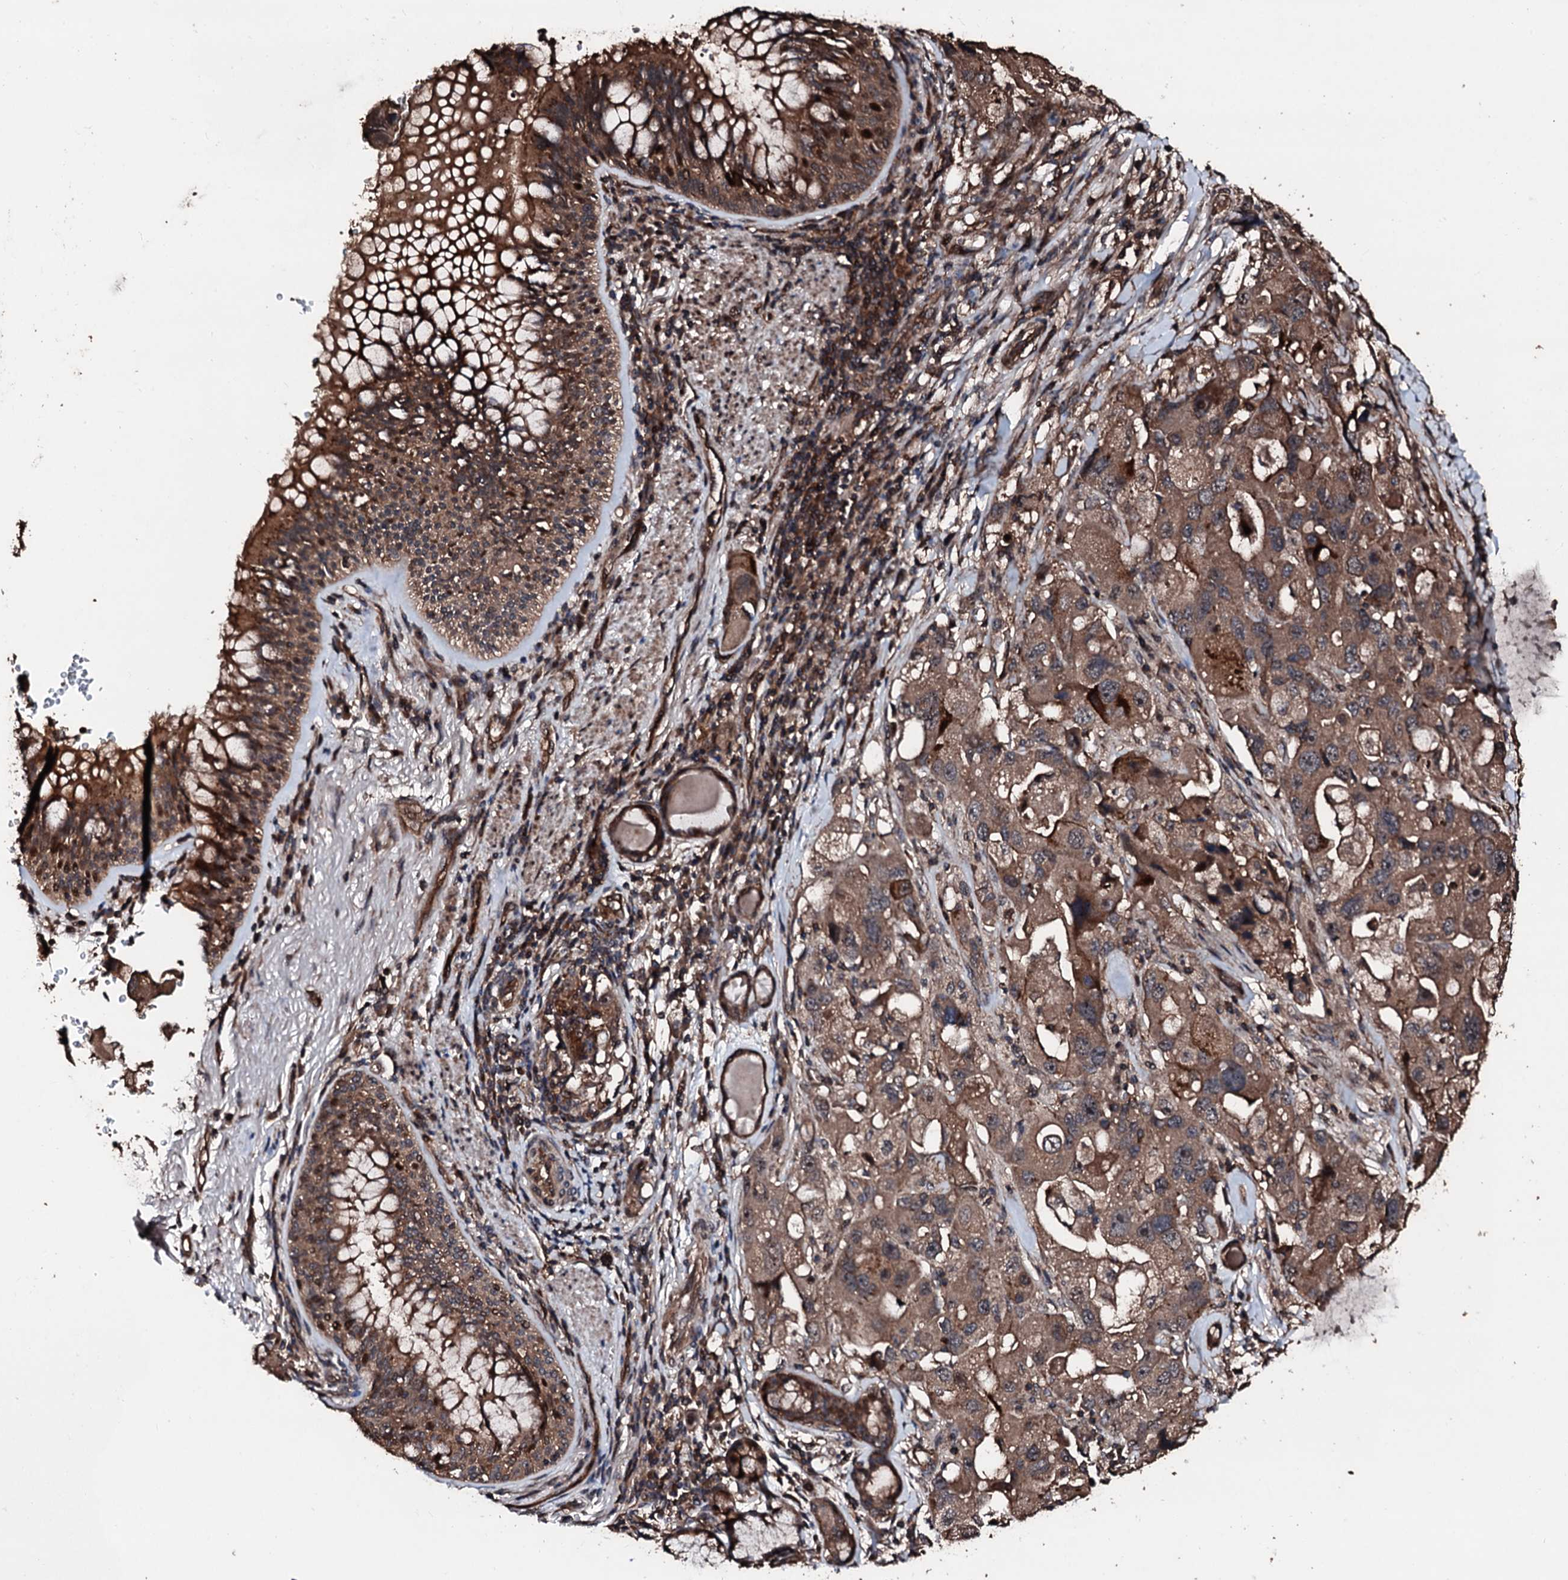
{"staining": {"intensity": "moderate", "quantity": ">75%", "location": "cytoplasmic/membranous"}, "tissue": "lung cancer", "cell_type": "Tumor cells", "image_type": "cancer", "snomed": [{"axis": "morphology", "description": "Adenocarcinoma, NOS"}, {"axis": "topography", "description": "Lung"}], "caption": "Brown immunohistochemical staining in human lung adenocarcinoma displays moderate cytoplasmic/membranous expression in about >75% of tumor cells. The staining was performed using DAB (3,3'-diaminobenzidine) to visualize the protein expression in brown, while the nuclei were stained in blue with hematoxylin (Magnification: 20x).", "gene": "KIF18A", "patient": {"sex": "female", "age": 54}}